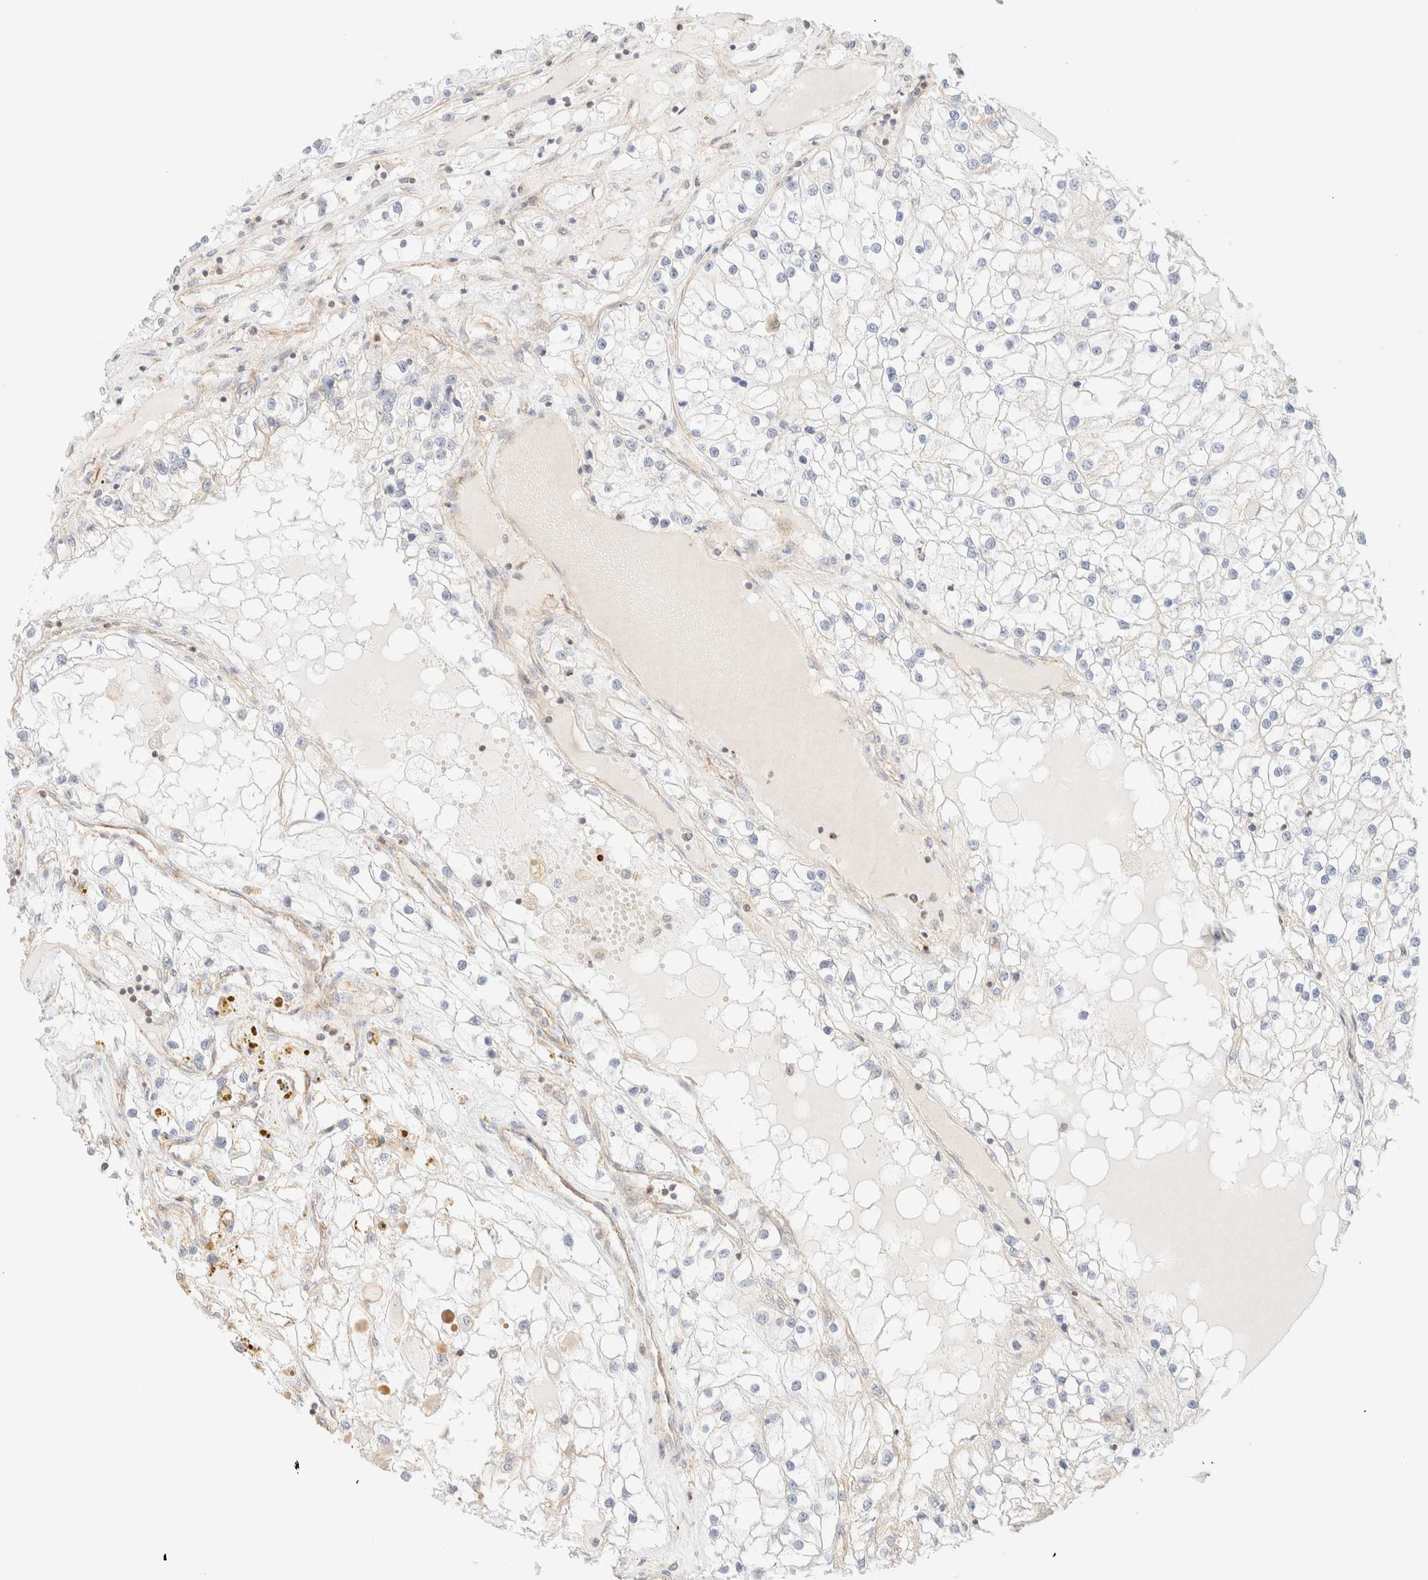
{"staining": {"intensity": "negative", "quantity": "none", "location": "none"}, "tissue": "renal cancer", "cell_type": "Tumor cells", "image_type": "cancer", "snomed": [{"axis": "morphology", "description": "Adenocarcinoma, NOS"}, {"axis": "topography", "description": "Kidney"}], "caption": "Tumor cells show no significant protein staining in renal cancer (adenocarcinoma).", "gene": "MYO10", "patient": {"sex": "male", "age": 68}}